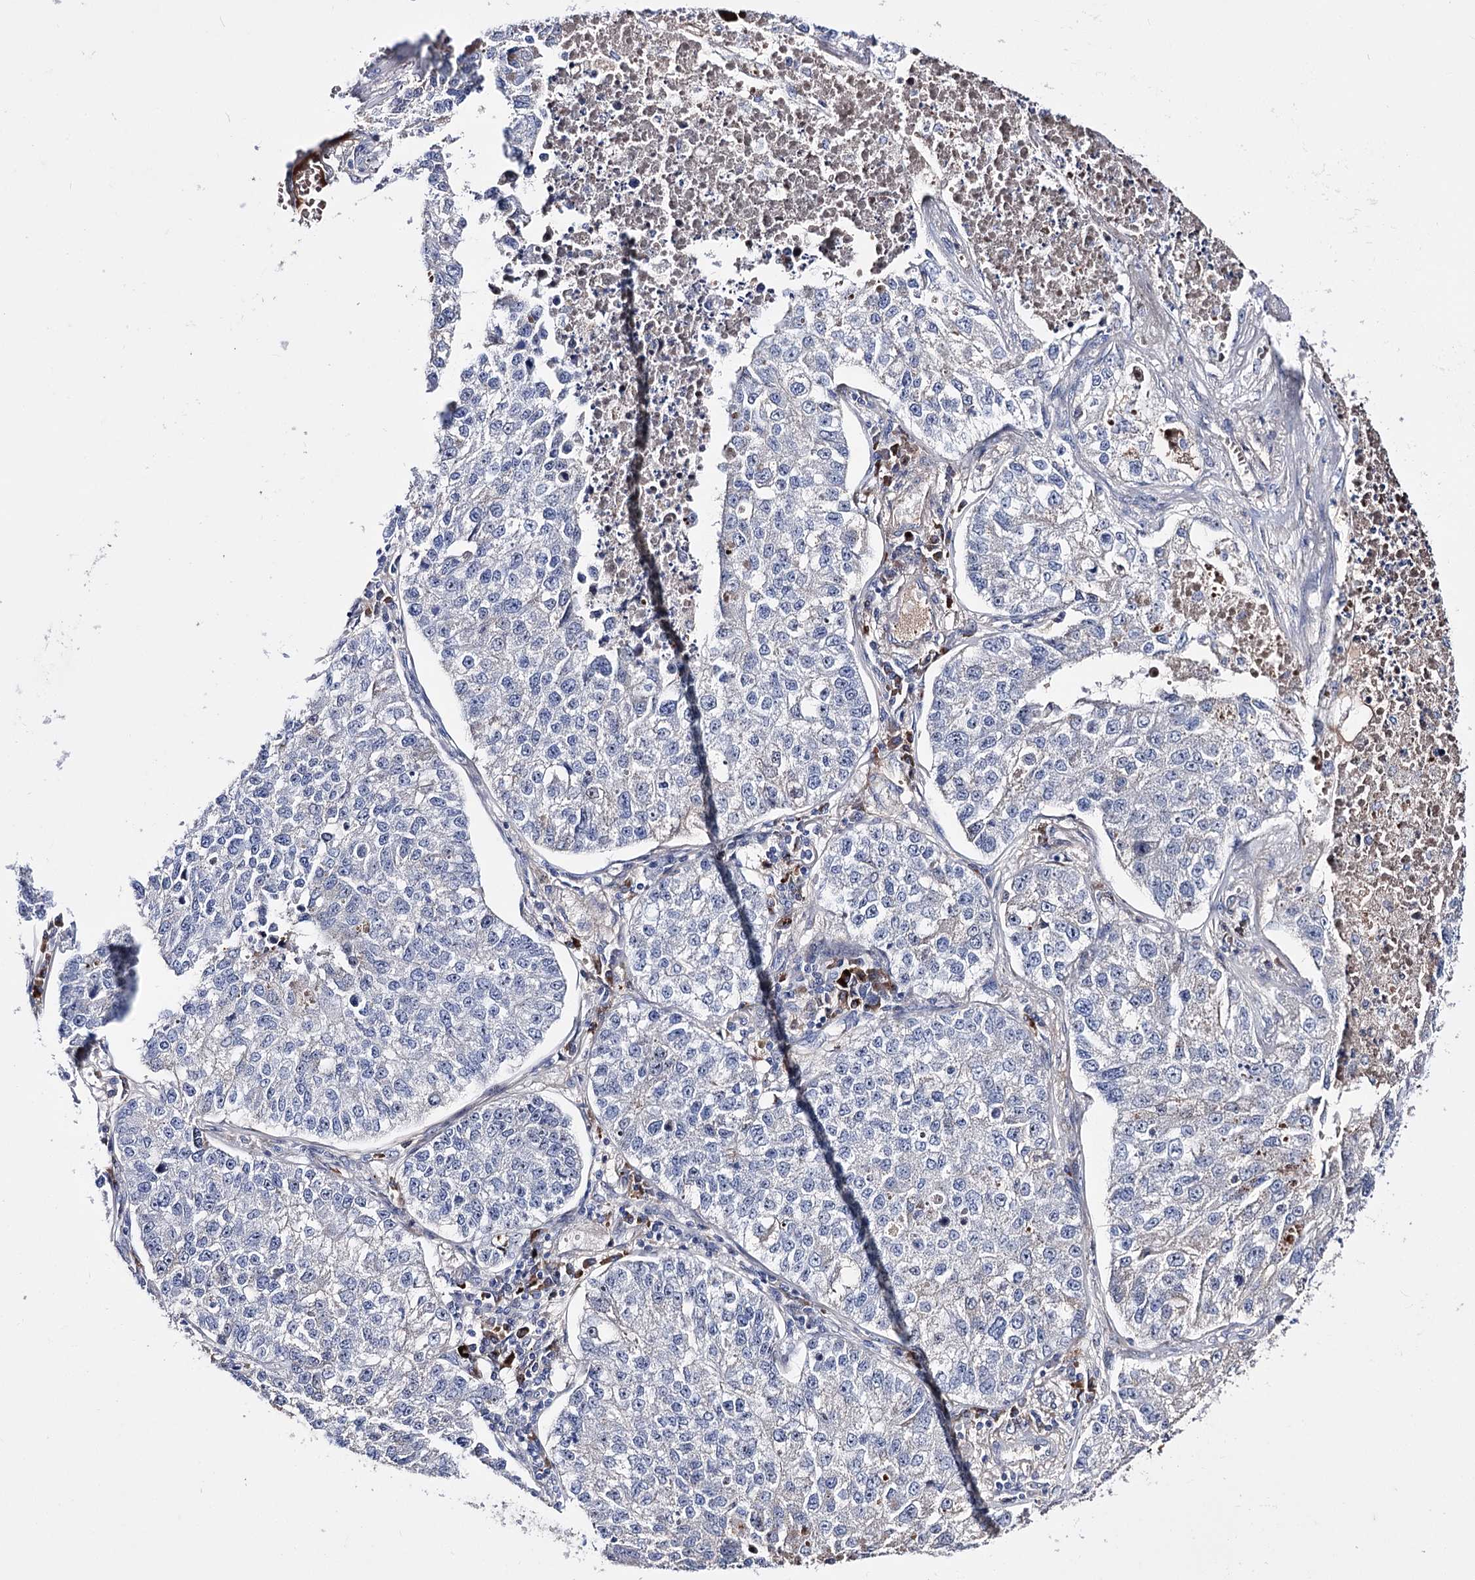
{"staining": {"intensity": "negative", "quantity": "none", "location": "none"}, "tissue": "lung cancer", "cell_type": "Tumor cells", "image_type": "cancer", "snomed": [{"axis": "morphology", "description": "Adenocarcinoma, NOS"}, {"axis": "topography", "description": "Lung"}], "caption": "This photomicrograph is of lung cancer (adenocarcinoma) stained with IHC to label a protein in brown with the nuclei are counter-stained blue. There is no staining in tumor cells. Nuclei are stained in blue.", "gene": "PCGF5", "patient": {"sex": "male", "age": 49}}